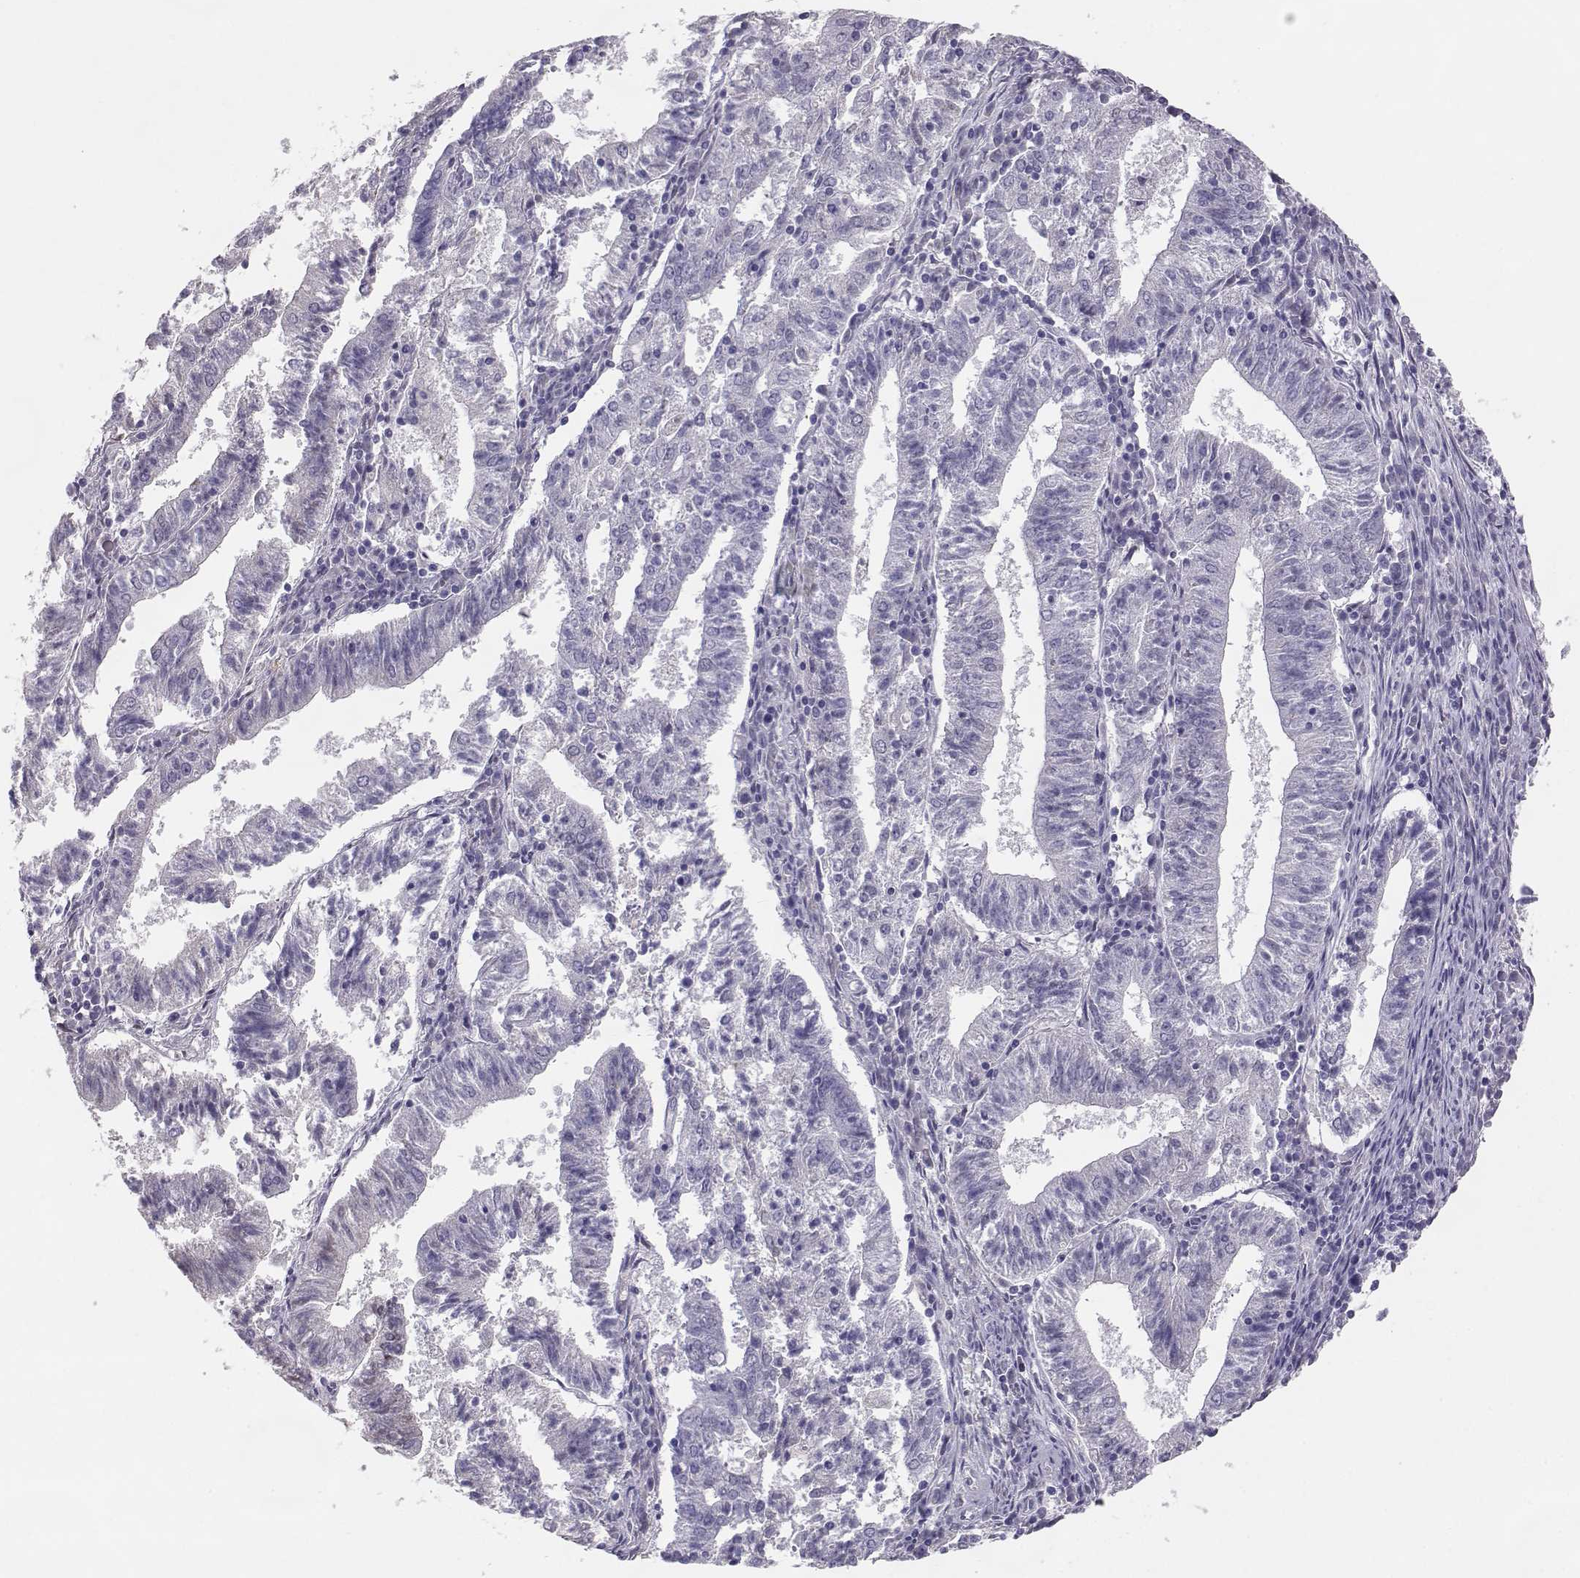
{"staining": {"intensity": "negative", "quantity": "none", "location": "none"}, "tissue": "endometrial cancer", "cell_type": "Tumor cells", "image_type": "cancer", "snomed": [{"axis": "morphology", "description": "Adenocarcinoma, NOS"}, {"axis": "topography", "description": "Endometrium"}], "caption": "Adenocarcinoma (endometrial) stained for a protein using immunohistochemistry demonstrates no positivity tumor cells.", "gene": "ENDOU", "patient": {"sex": "female", "age": 82}}